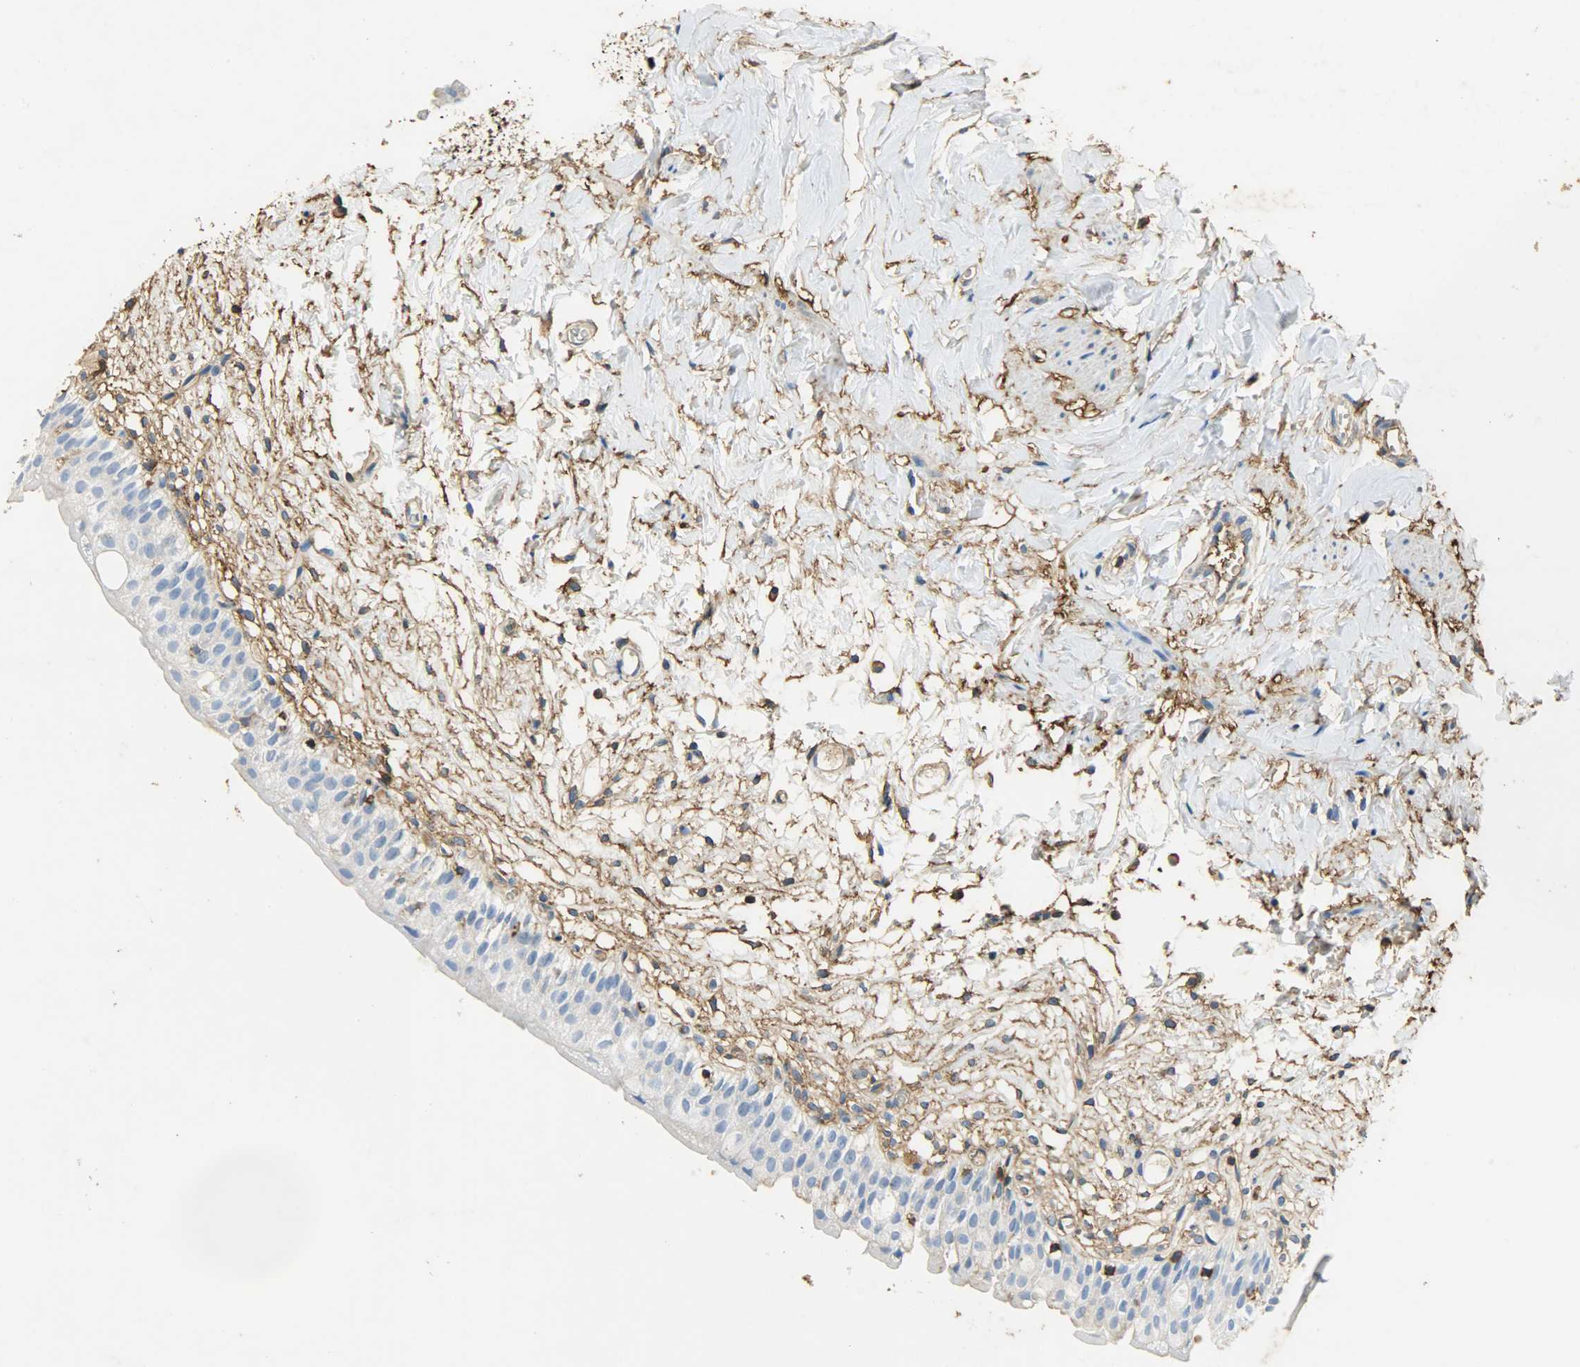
{"staining": {"intensity": "negative", "quantity": "none", "location": "none"}, "tissue": "urinary bladder", "cell_type": "Urothelial cells", "image_type": "normal", "snomed": [{"axis": "morphology", "description": "Normal tissue, NOS"}, {"axis": "topography", "description": "Urinary bladder"}], "caption": "Urothelial cells show no significant positivity in unremarkable urinary bladder. (DAB IHC visualized using brightfield microscopy, high magnification).", "gene": "ANXA6", "patient": {"sex": "female", "age": 80}}